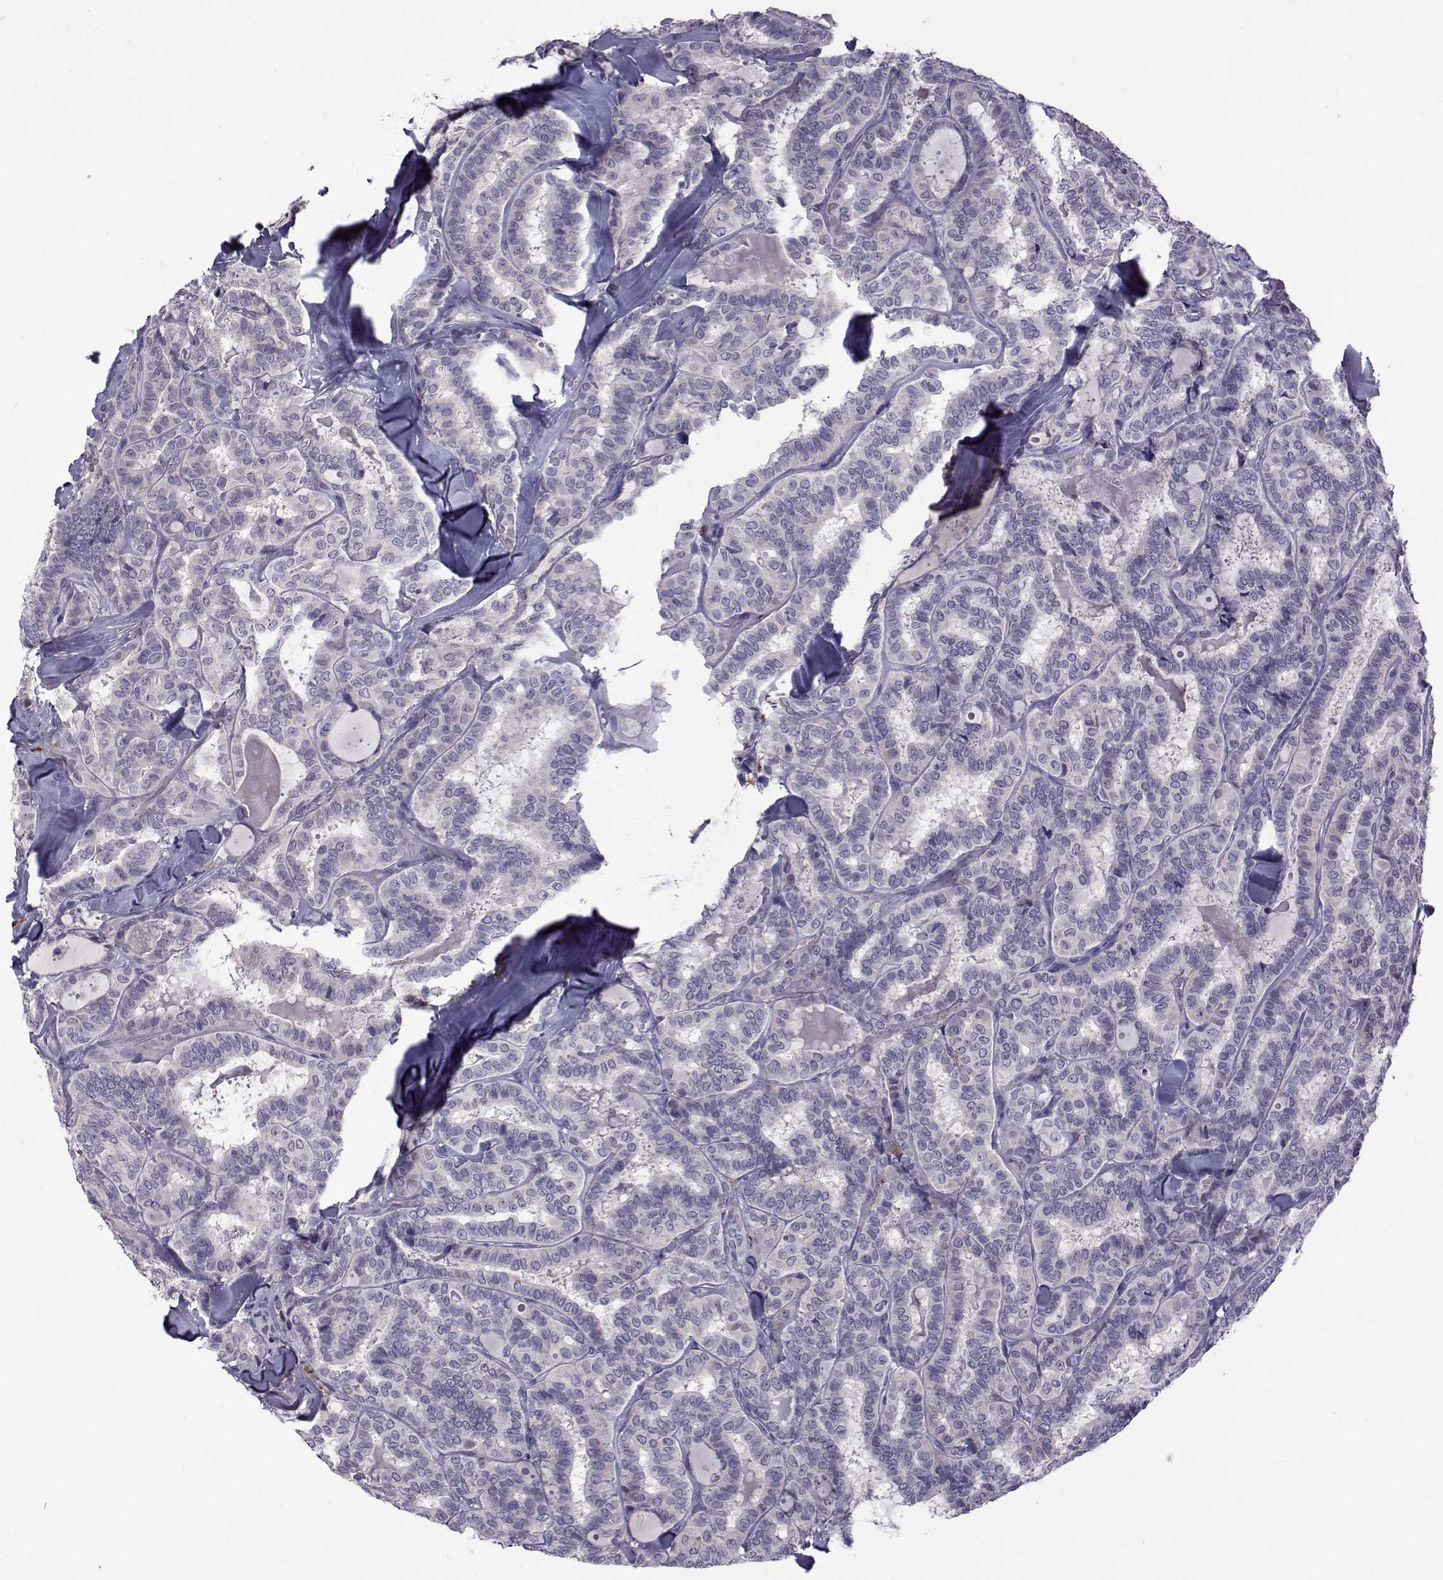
{"staining": {"intensity": "negative", "quantity": "none", "location": "none"}, "tissue": "thyroid cancer", "cell_type": "Tumor cells", "image_type": "cancer", "snomed": [{"axis": "morphology", "description": "Papillary adenocarcinoma, NOS"}, {"axis": "topography", "description": "Thyroid gland"}], "caption": "Protein analysis of thyroid cancer (papillary adenocarcinoma) reveals no significant positivity in tumor cells. (Immunohistochemistry (ihc), brightfield microscopy, high magnification).", "gene": "TNFRSF11B", "patient": {"sex": "female", "age": 39}}